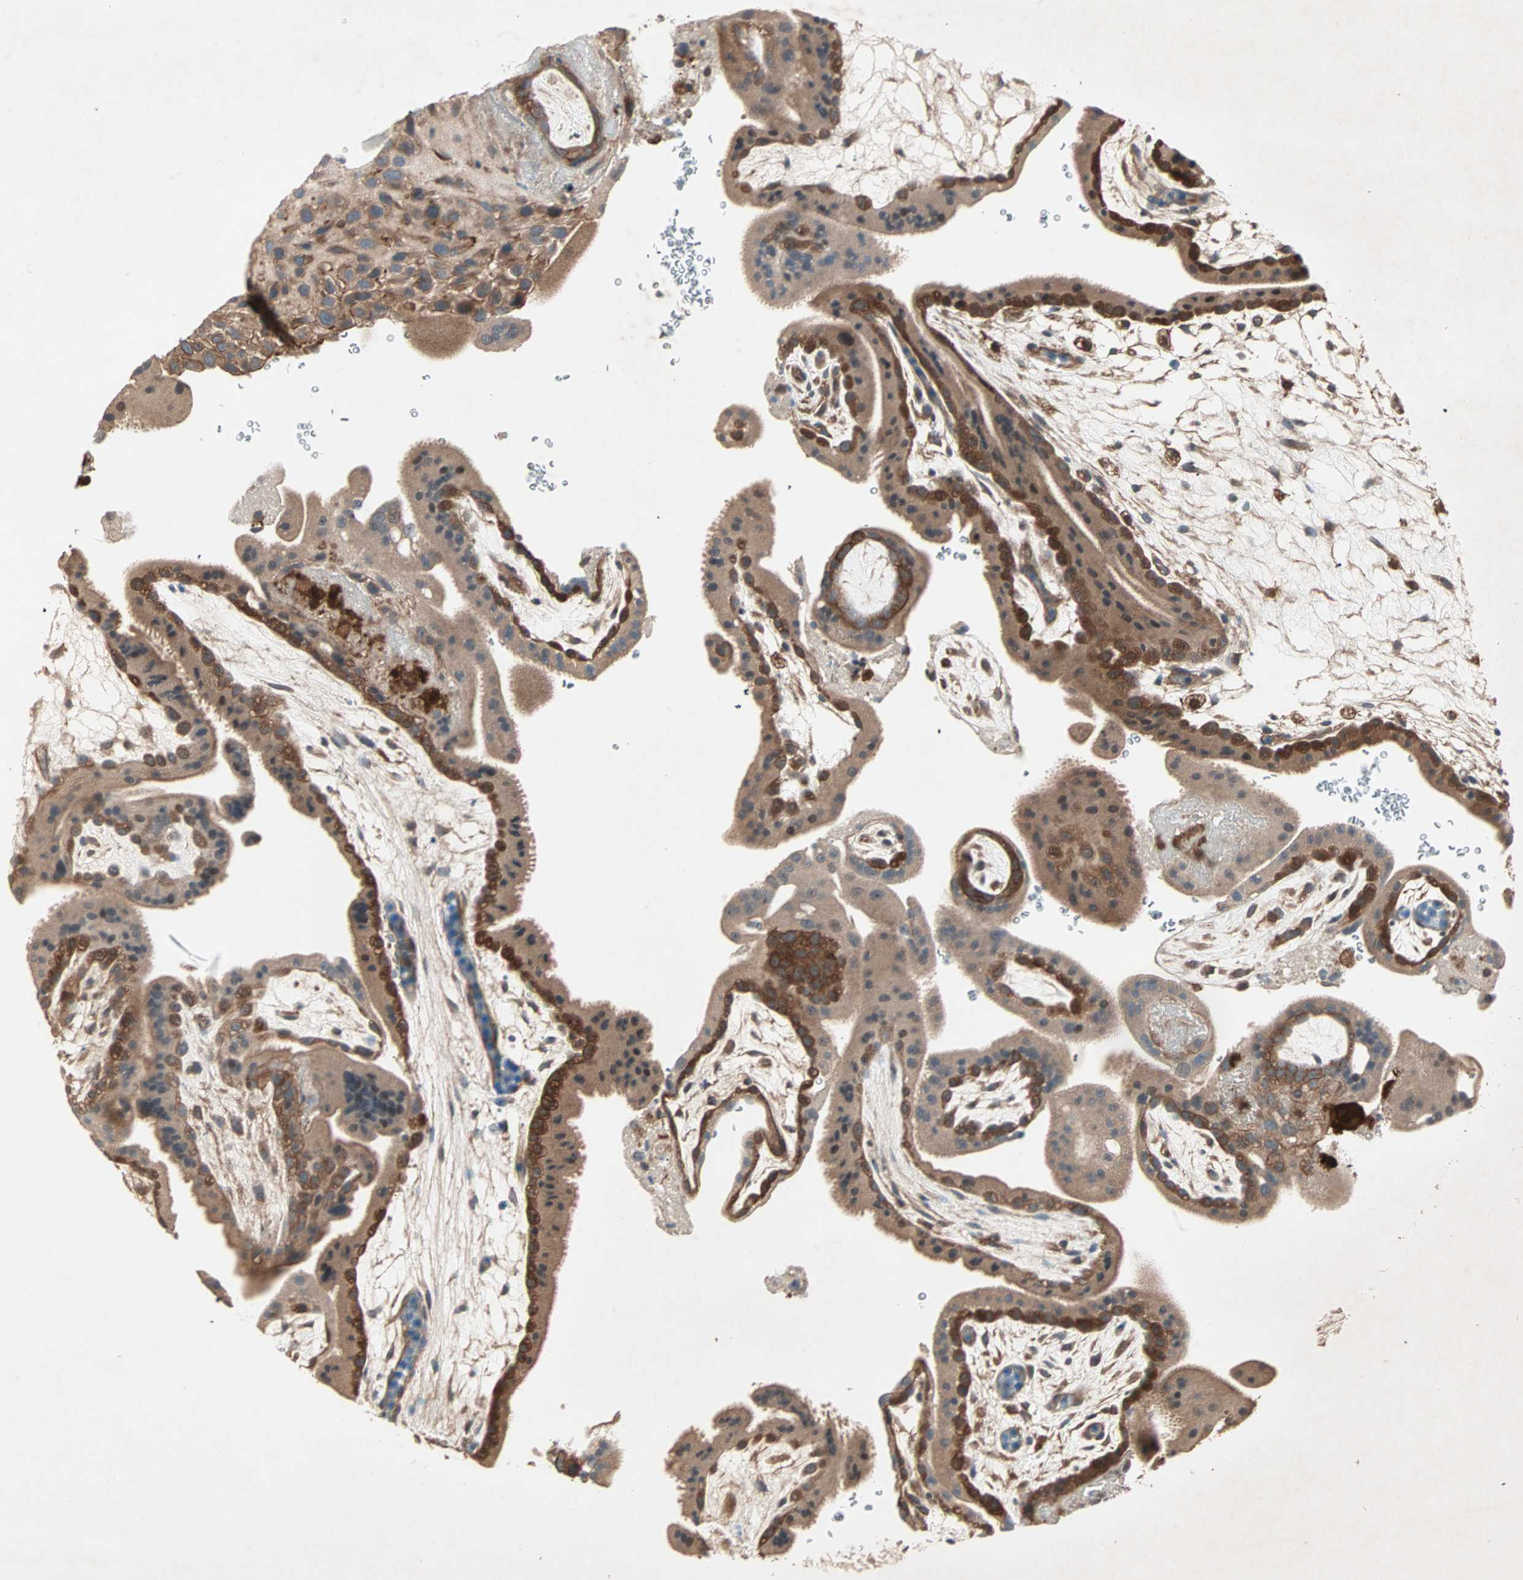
{"staining": {"intensity": "moderate", "quantity": ">75%", "location": "cytoplasmic/membranous"}, "tissue": "placenta", "cell_type": "Decidual cells", "image_type": "normal", "snomed": [{"axis": "morphology", "description": "Normal tissue, NOS"}, {"axis": "topography", "description": "Placenta"}], "caption": "Immunohistochemical staining of benign placenta displays >75% levels of moderate cytoplasmic/membranous protein staining in about >75% of decidual cells.", "gene": "SDSL", "patient": {"sex": "female", "age": 19}}